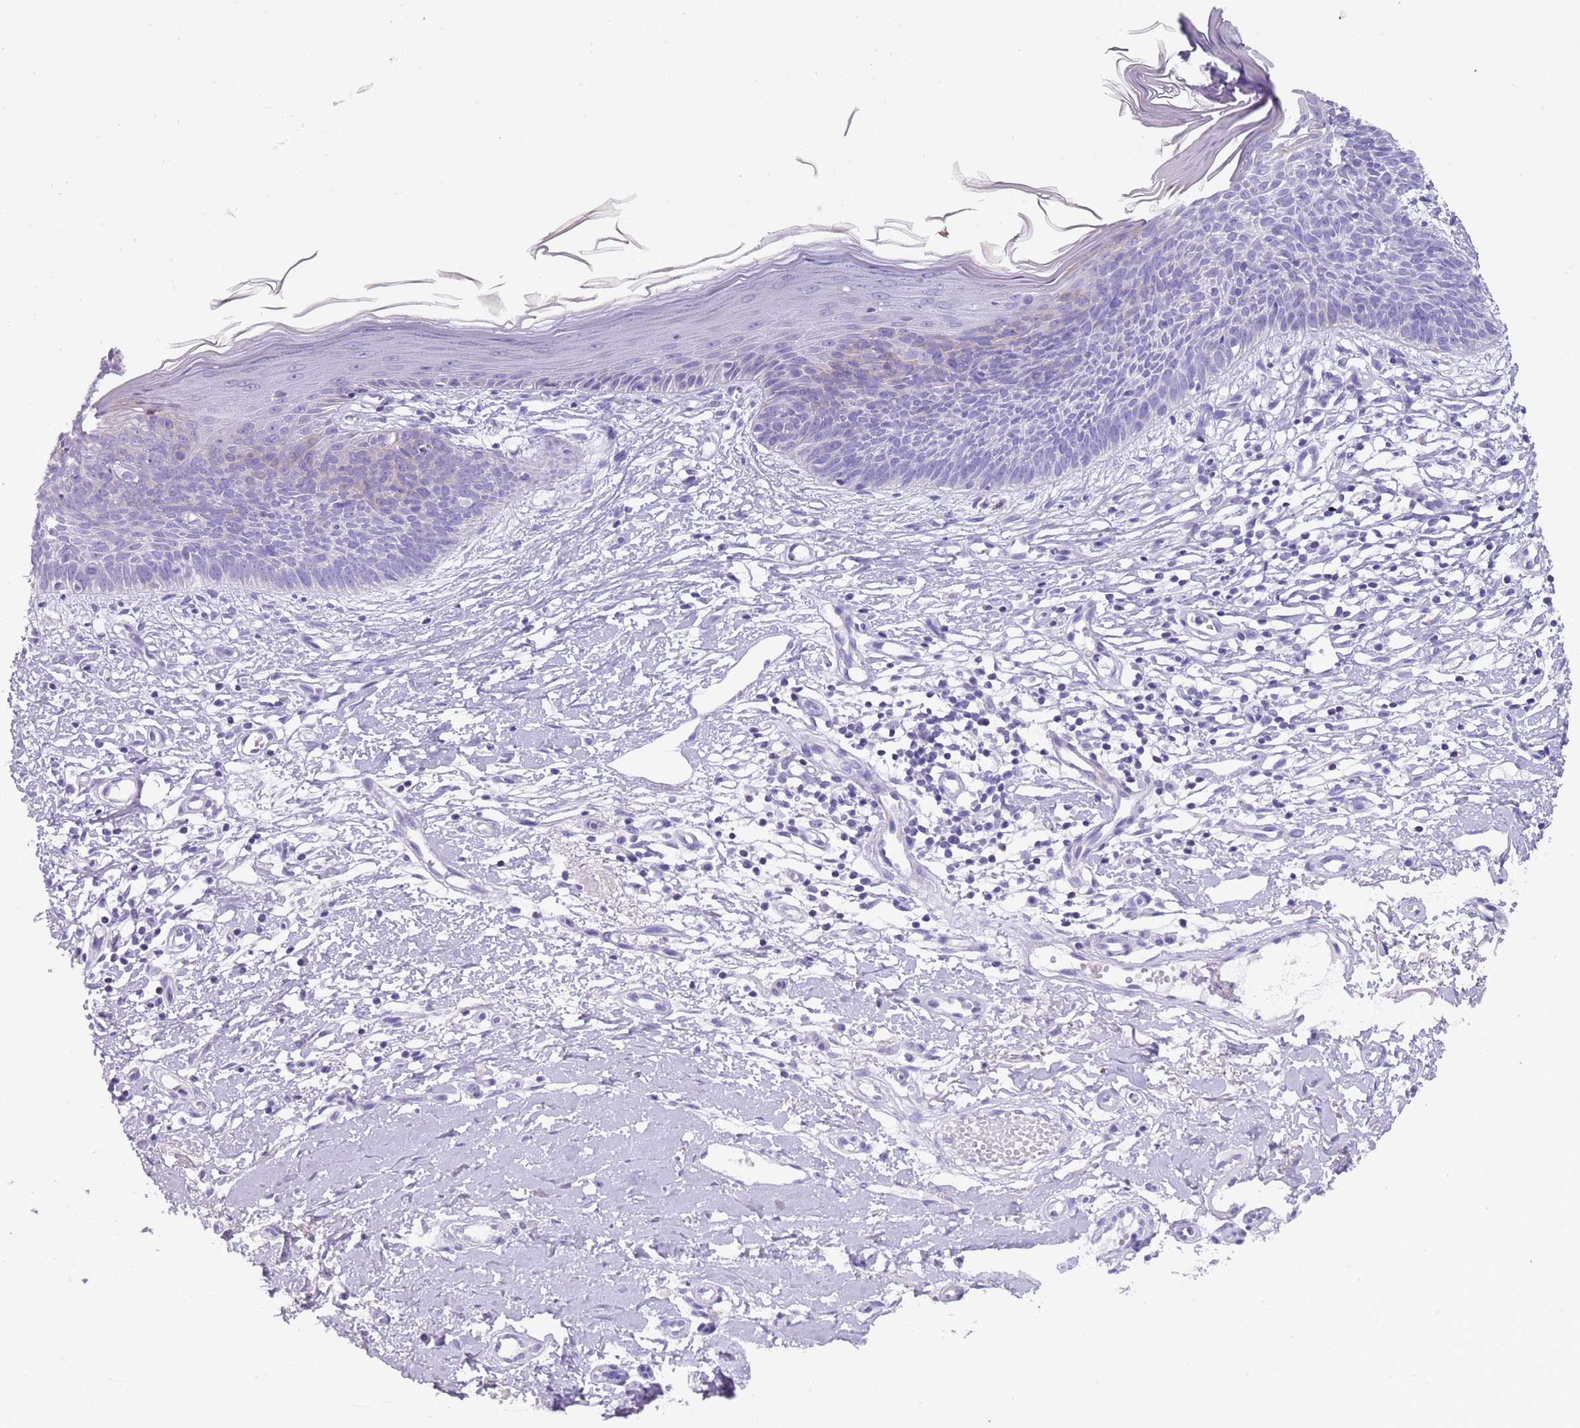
{"staining": {"intensity": "negative", "quantity": "none", "location": "none"}, "tissue": "skin cancer", "cell_type": "Tumor cells", "image_type": "cancer", "snomed": [{"axis": "morphology", "description": "Basal cell carcinoma"}, {"axis": "topography", "description": "Skin"}], "caption": "Basal cell carcinoma (skin) stained for a protein using IHC exhibits no positivity tumor cells.", "gene": "NBPF20", "patient": {"sex": "male", "age": 78}}